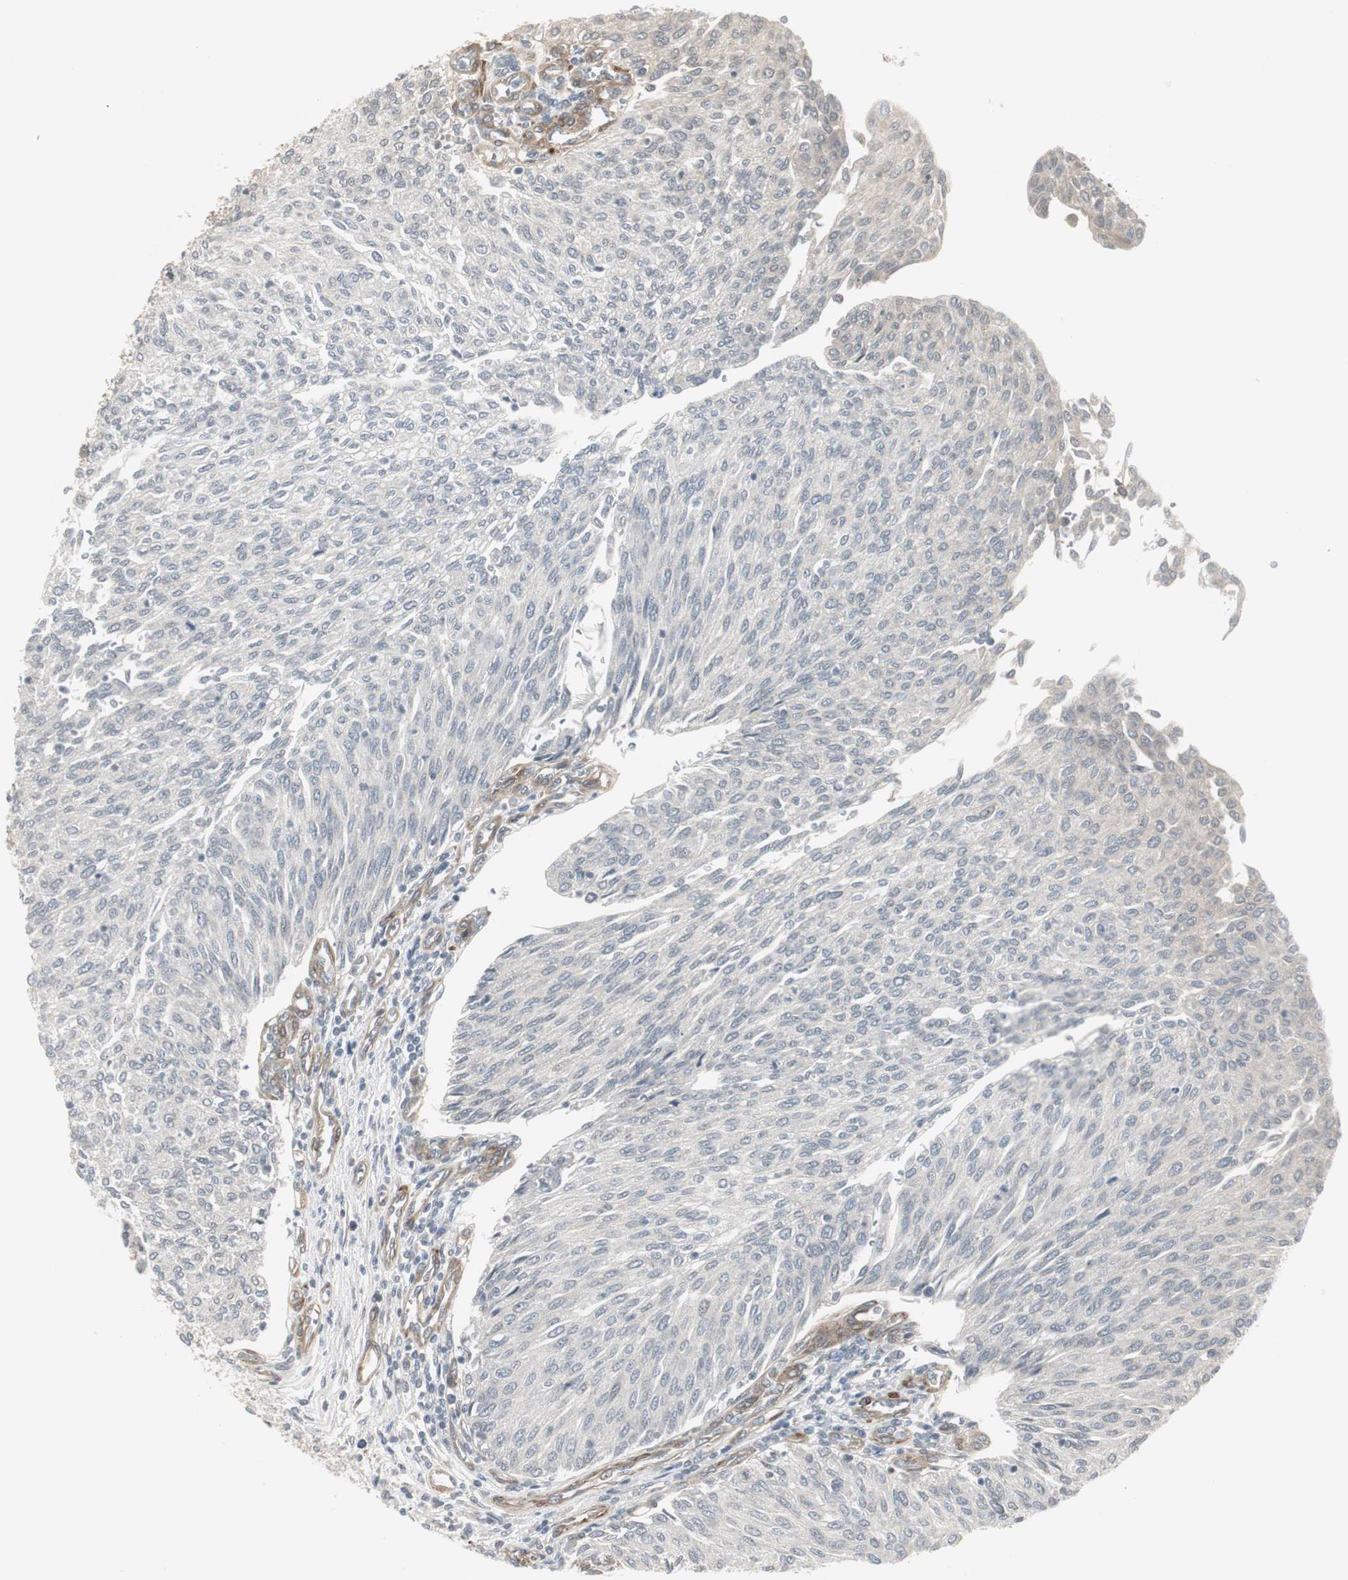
{"staining": {"intensity": "negative", "quantity": "none", "location": "none"}, "tissue": "urothelial cancer", "cell_type": "Tumor cells", "image_type": "cancer", "snomed": [{"axis": "morphology", "description": "Urothelial carcinoma, Low grade"}, {"axis": "topography", "description": "Urinary bladder"}], "caption": "Tumor cells are negative for protein expression in human low-grade urothelial carcinoma.", "gene": "SCYL3", "patient": {"sex": "female", "age": 79}}